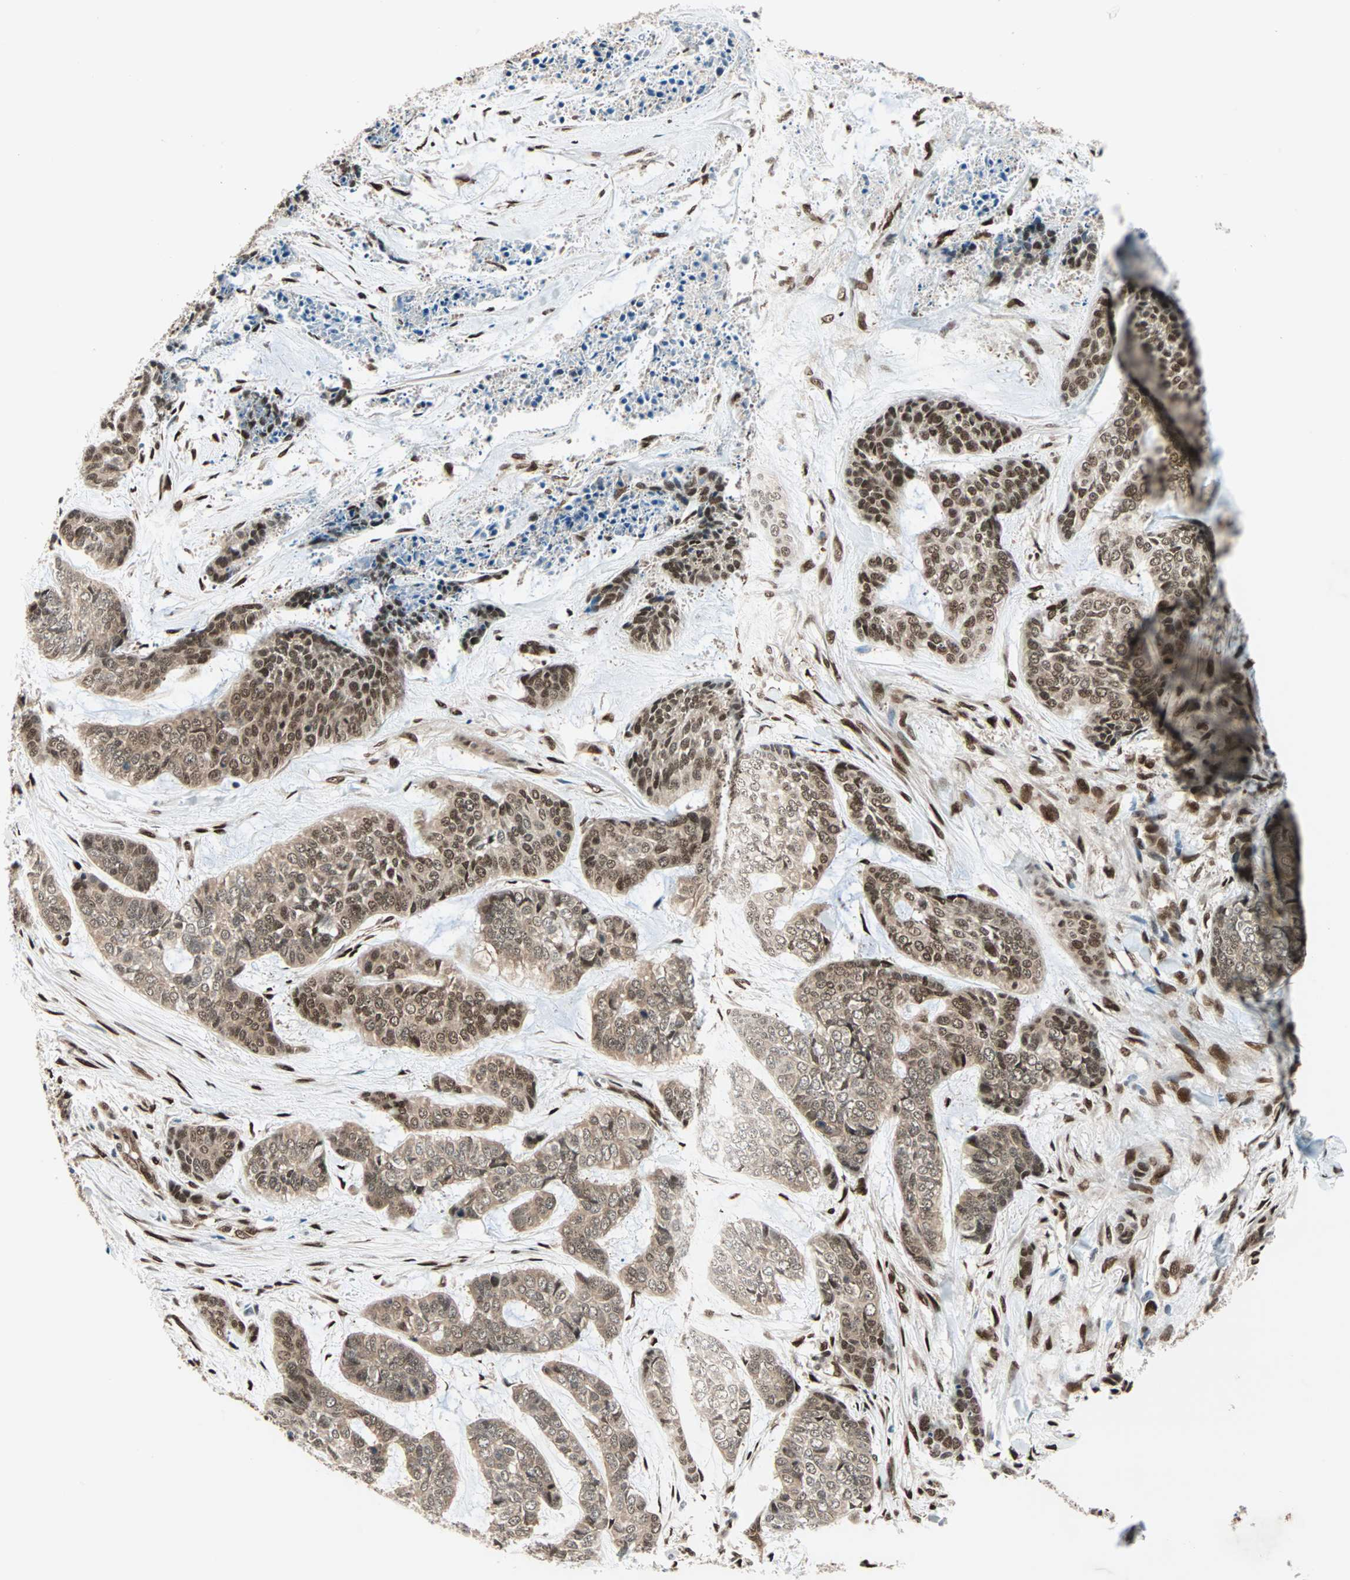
{"staining": {"intensity": "strong", "quantity": ">75%", "location": "cytoplasmic/membranous,nuclear"}, "tissue": "skin cancer", "cell_type": "Tumor cells", "image_type": "cancer", "snomed": [{"axis": "morphology", "description": "Basal cell carcinoma"}, {"axis": "topography", "description": "Skin"}], "caption": "Immunohistochemical staining of human skin cancer exhibits high levels of strong cytoplasmic/membranous and nuclear protein expression in approximately >75% of tumor cells.", "gene": "WWTR1", "patient": {"sex": "female", "age": 64}}